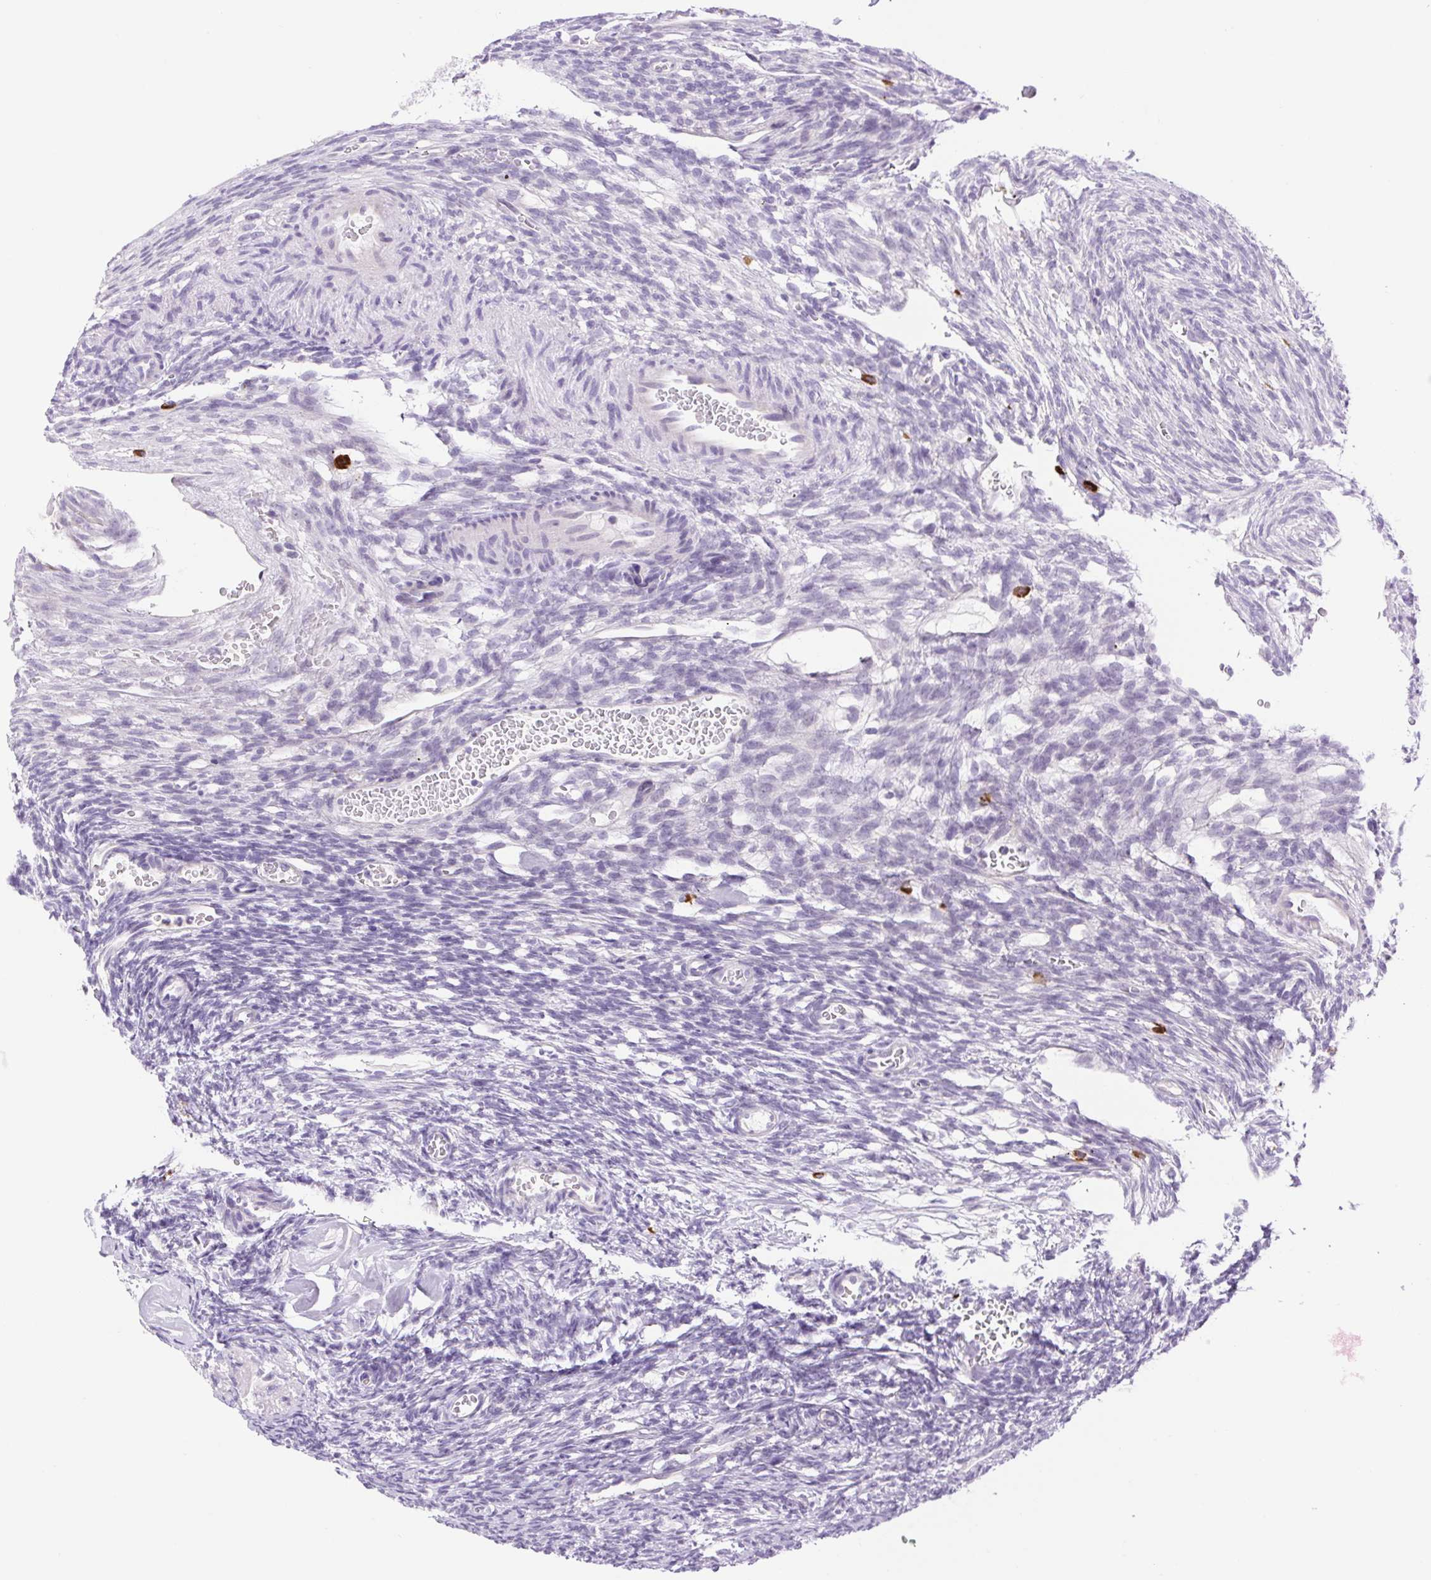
{"staining": {"intensity": "weak", "quantity": "<25%", "location": "cytoplasmic/membranous"}, "tissue": "ovary", "cell_type": "Follicle cells", "image_type": "normal", "snomed": [{"axis": "morphology", "description": "Normal tissue, NOS"}, {"axis": "topography", "description": "Ovary"}], "caption": "Immunohistochemical staining of benign human ovary demonstrates no significant positivity in follicle cells.", "gene": "FAM177B", "patient": {"sex": "female", "age": 34}}